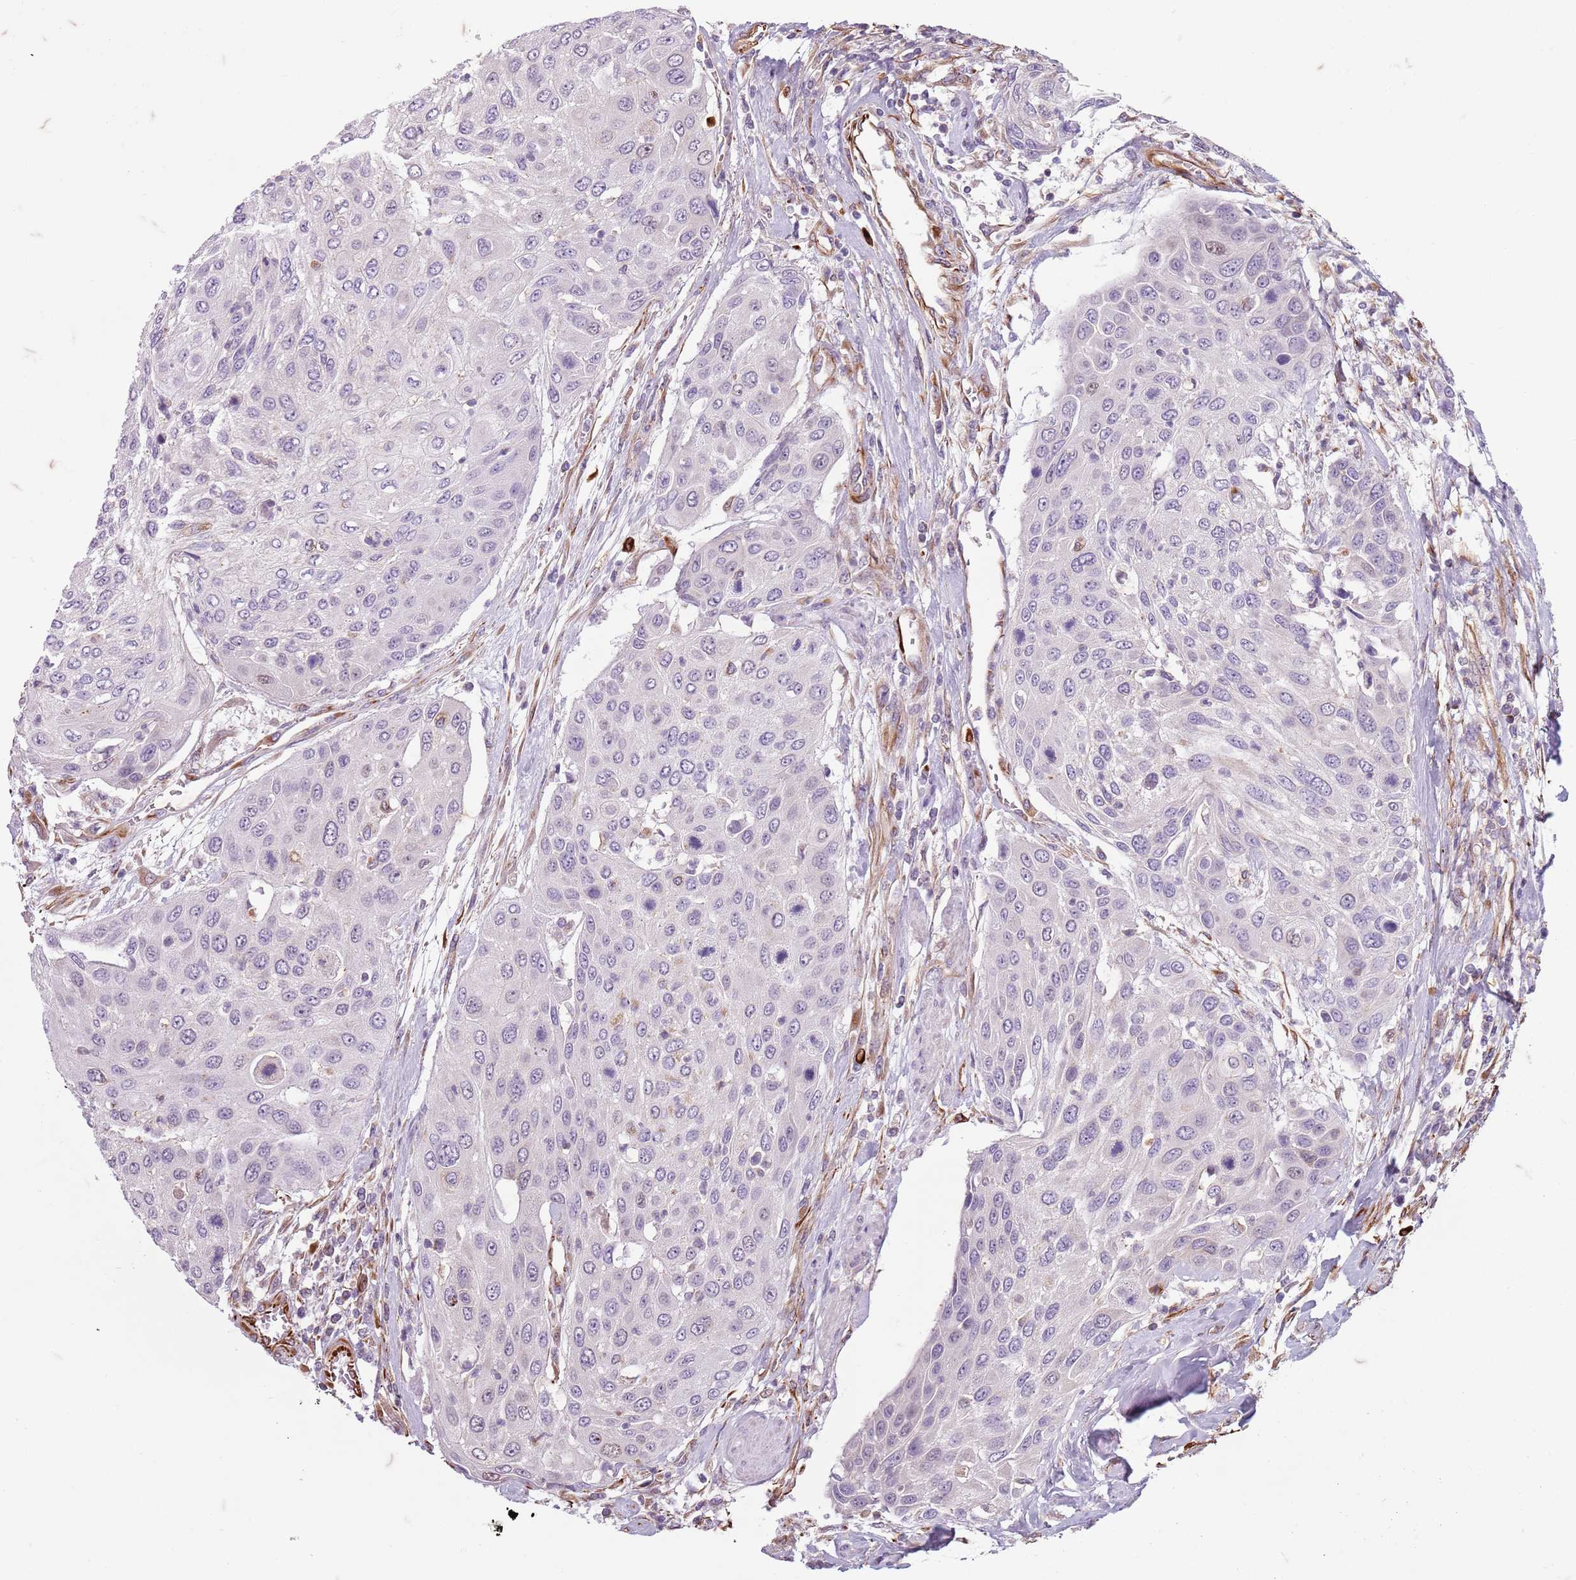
{"staining": {"intensity": "negative", "quantity": "none", "location": "none"}, "tissue": "urothelial cancer", "cell_type": "Tumor cells", "image_type": "cancer", "snomed": [{"axis": "morphology", "description": "Urothelial carcinoma, High grade"}, {"axis": "topography", "description": "Urinary bladder"}], "caption": "A high-resolution image shows immunohistochemistry (IHC) staining of high-grade urothelial carcinoma, which displays no significant positivity in tumor cells.", "gene": "TAS2R38", "patient": {"sex": "female", "age": 79}}